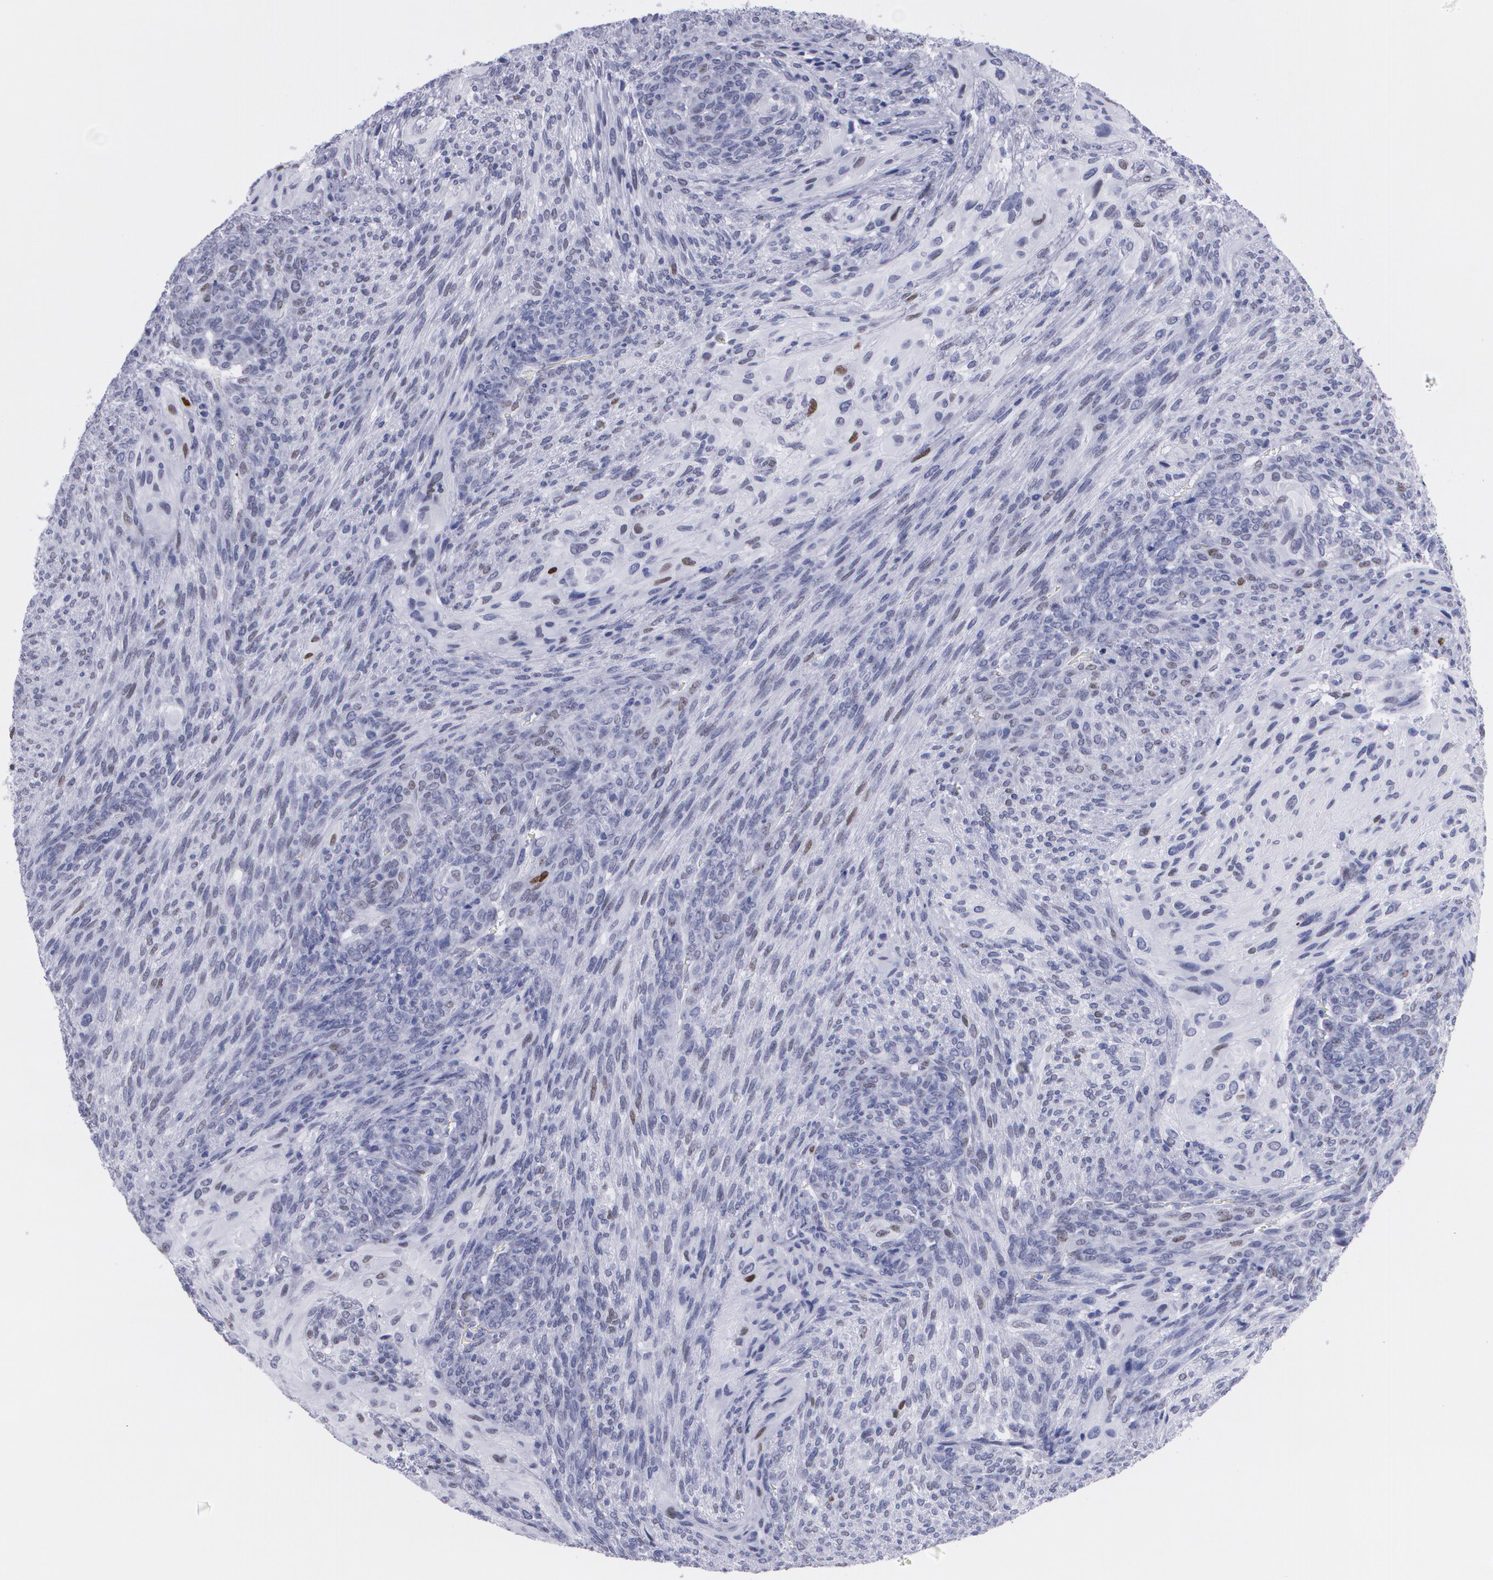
{"staining": {"intensity": "negative", "quantity": "none", "location": "none"}, "tissue": "glioma", "cell_type": "Tumor cells", "image_type": "cancer", "snomed": [{"axis": "morphology", "description": "Glioma, malignant, High grade"}, {"axis": "topography", "description": "Cerebral cortex"}], "caption": "The photomicrograph shows no staining of tumor cells in malignant glioma (high-grade).", "gene": "TP53", "patient": {"sex": "female", "age": 55}}